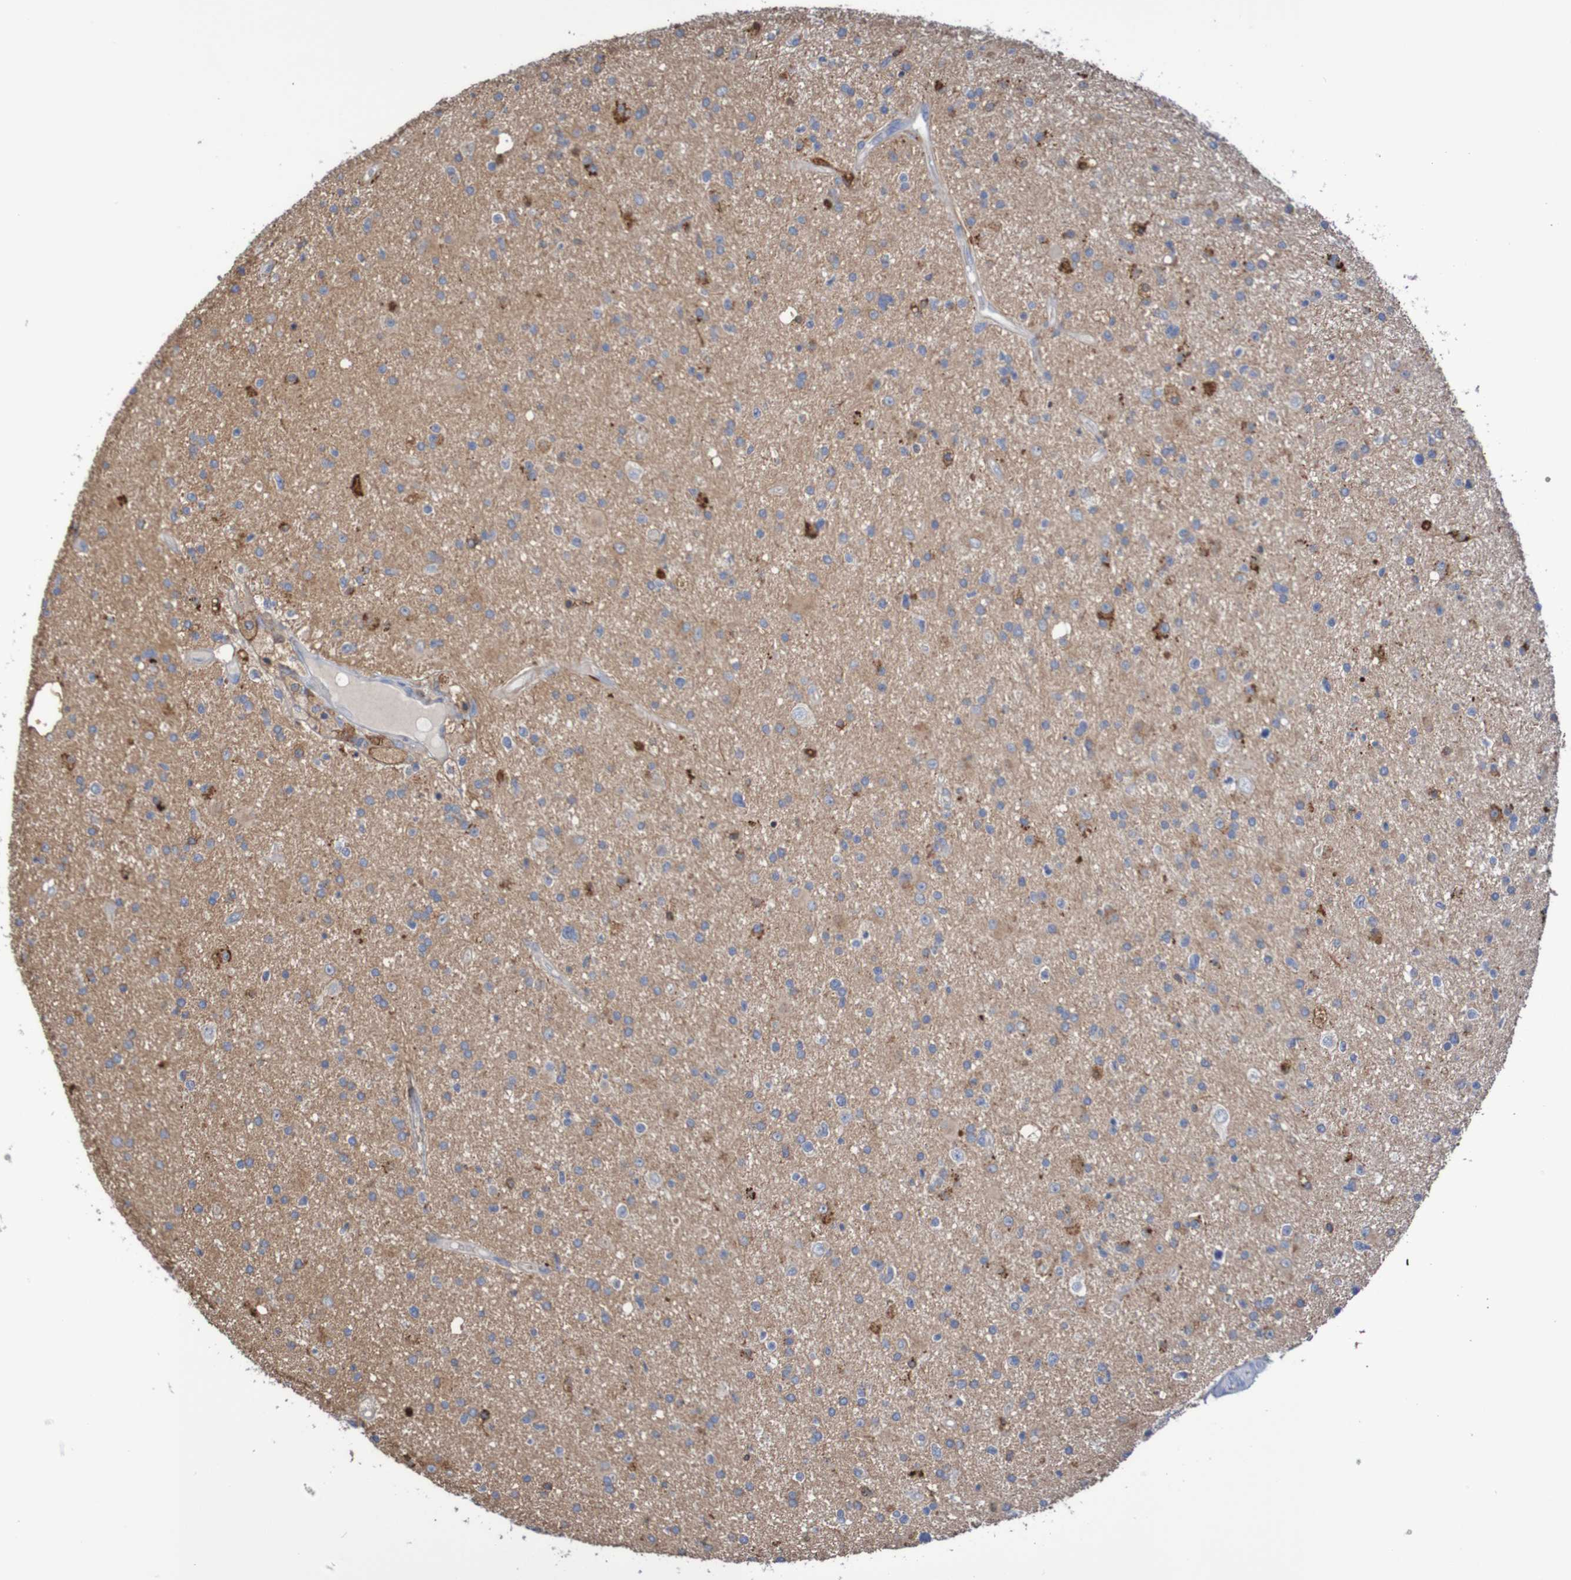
{"staining": {"intensity": "strong", "quantity": "<25%", "location": "cytoplasmic/membranous"}, "tissue": "glioma", "cell_type": "Tumor cells", "image_type": "cancer", "snomed": [{"axis": "morphology", "description": "Glioma, malignant, High grade"}, {"axis": "topography", "description": "Brain"}], "caption": "This photomicrograph displays IHC staining of glioma, with medium strong cytoplasmic/membranous staining in about <25% of tumor cells.", "gene": "PHYH", "patient": {"sex": "male", "age": 33}}